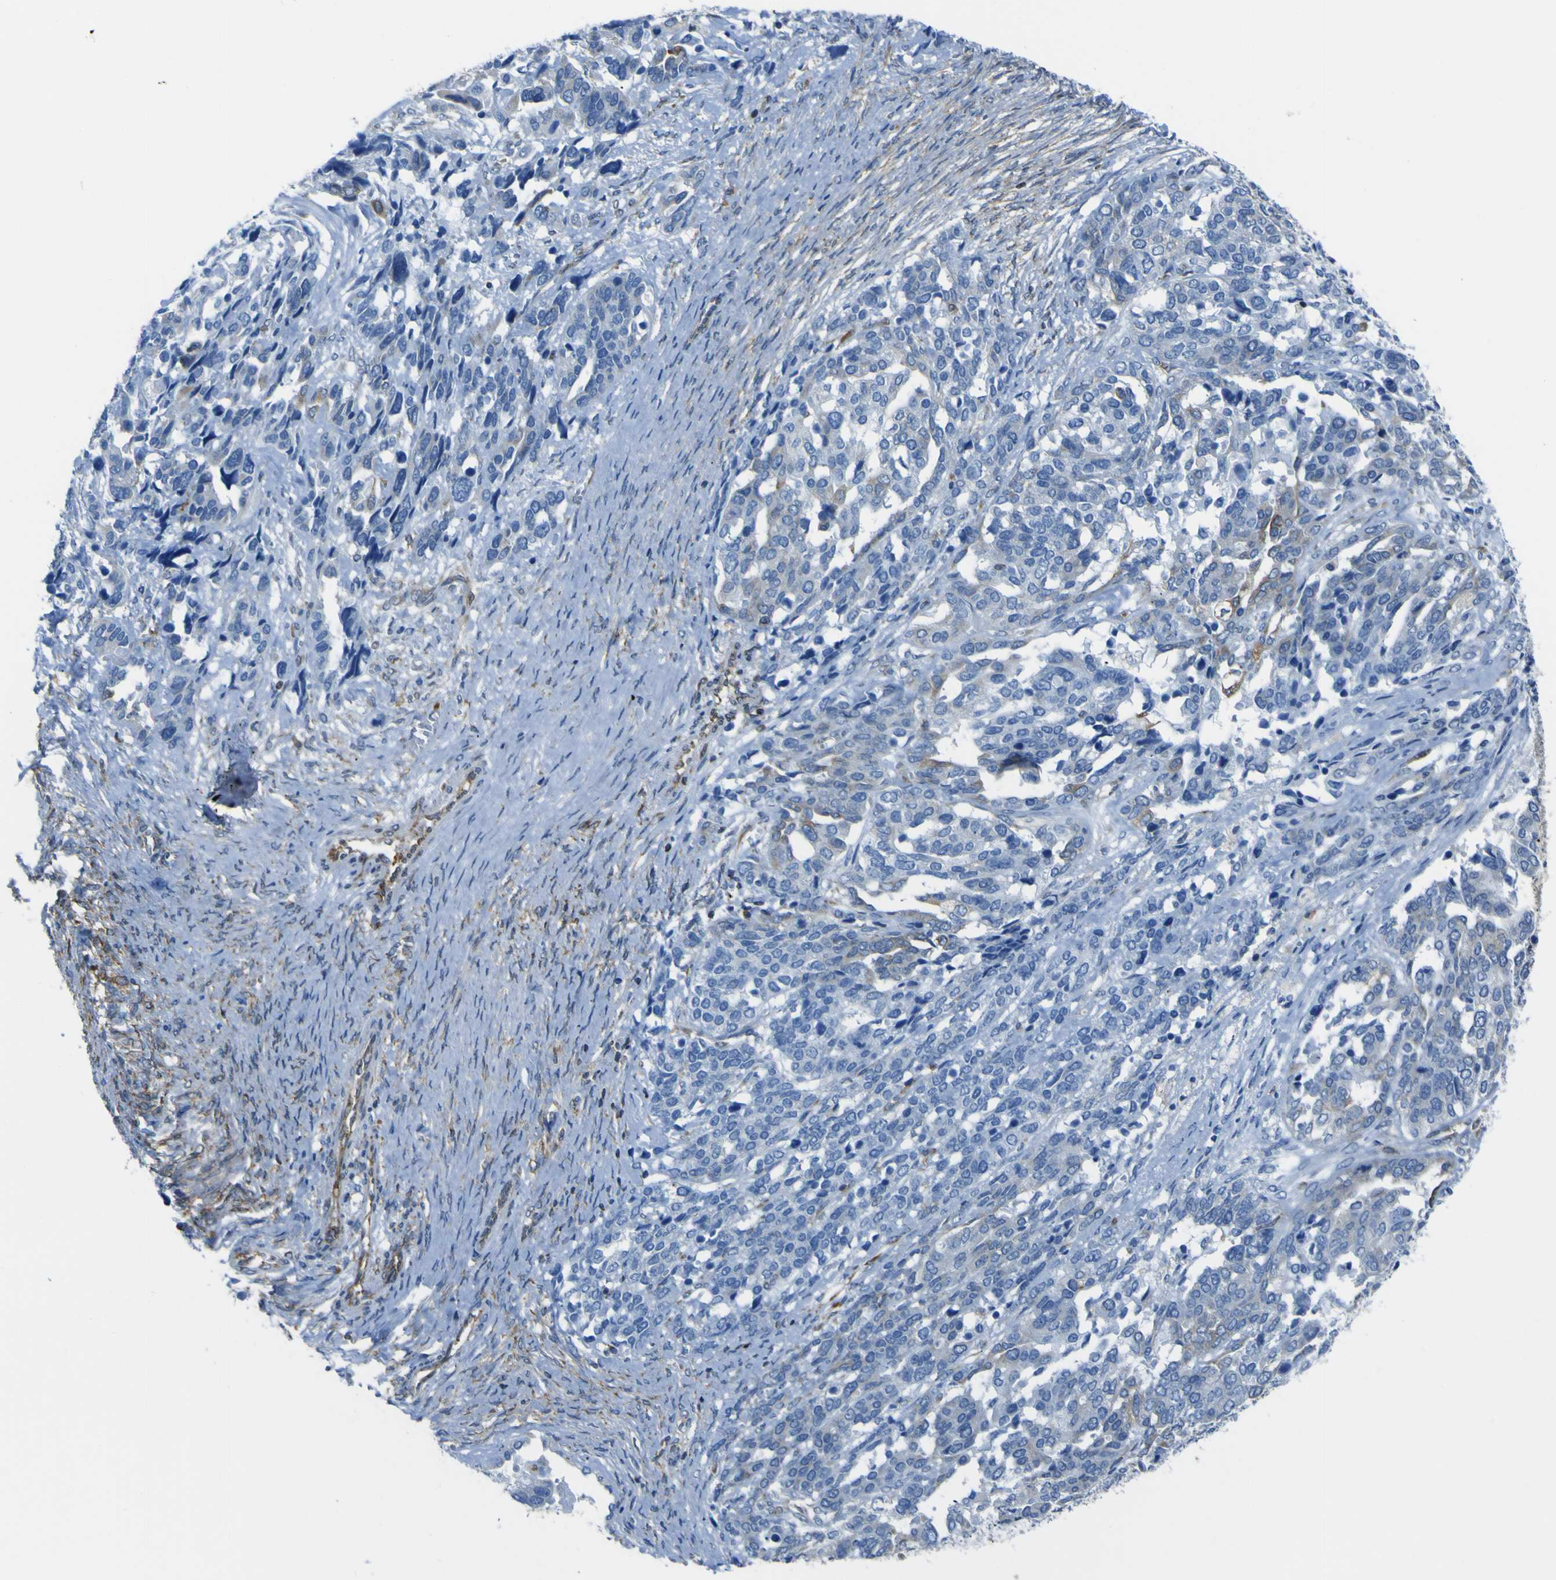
{"staining": {"intensity": "moderate", "quantity": "<25%", "location": "cytoplasmic/membranous"}, "tissue": "ovarian cancer", "cell_type": "Tumor cells", "image_type": "cancer", "snomed": [{"axis": "morphology", "description": "Cystadenocarcinoma, serous, NOS"}, {"axis": "topography", "description": "Ovary"}], "caption": "High-power microscopy captured an immunohistochemistry micrograph of ovarian cancer, revealing moderate cytoplasmic/membranous staining in about <25% of tumor cells.", "gene": "STIM1", "patient": {"sex": "female", "age": 44}}